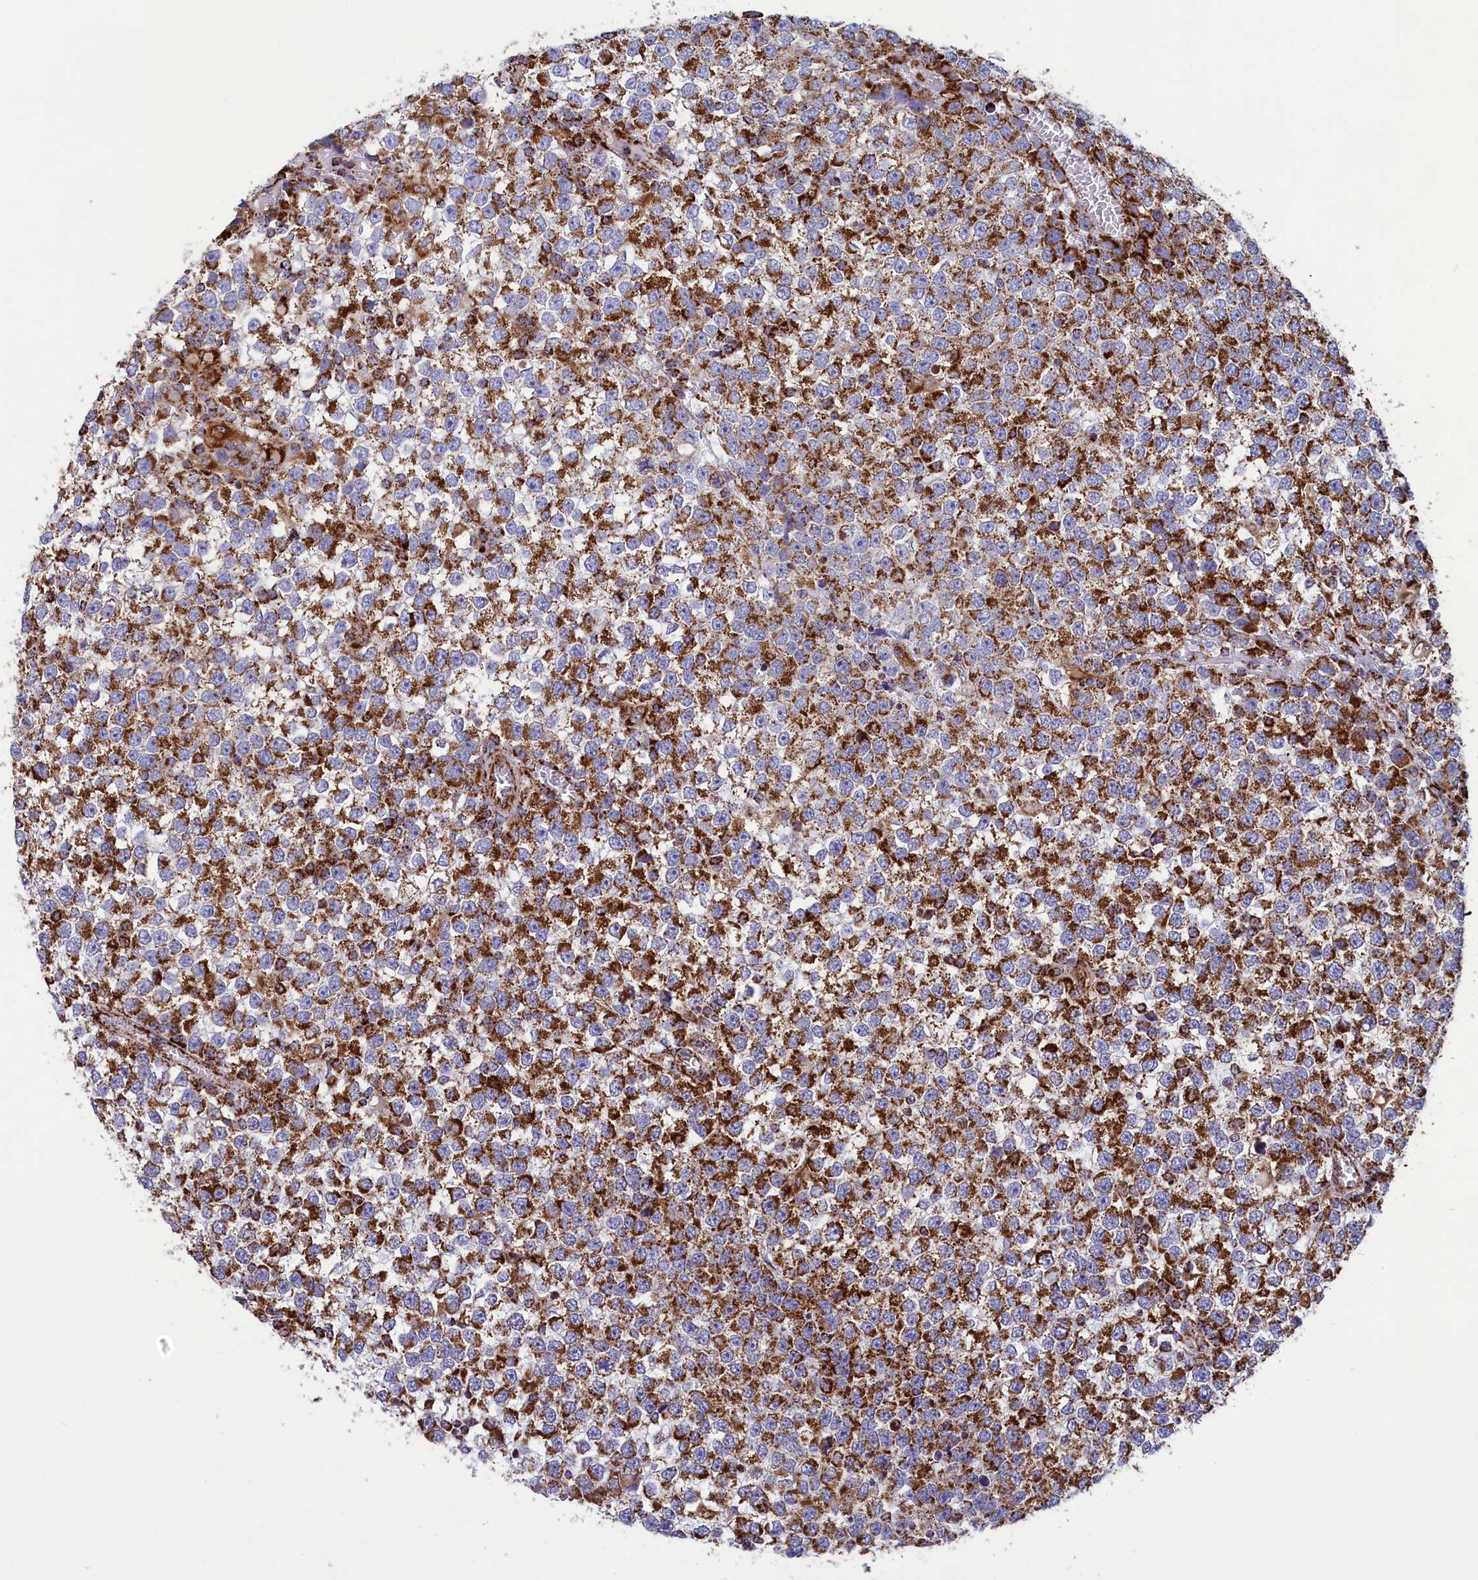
{"staining": {"intensity": "strong", "quantity": ">75%", "location": "cytoplasmic/membranous"}, "tissue": "testis cancer", "cell_type": "Tumor cells", "image_type": "cancer", "snomed": [{"axis": "morphology", "description": "Seminoma, NOS"}, {"axis": "topography", "description": "Testis"}], "caption": "The histopathology image exhibits immunohistochemical staining of testis seminoma. There is strong cytoplasmic/membranous positivity is present in about >75% of tumor cells.", "gene": "ISOC2", "patient": {"sex": "male", "age": 65}}